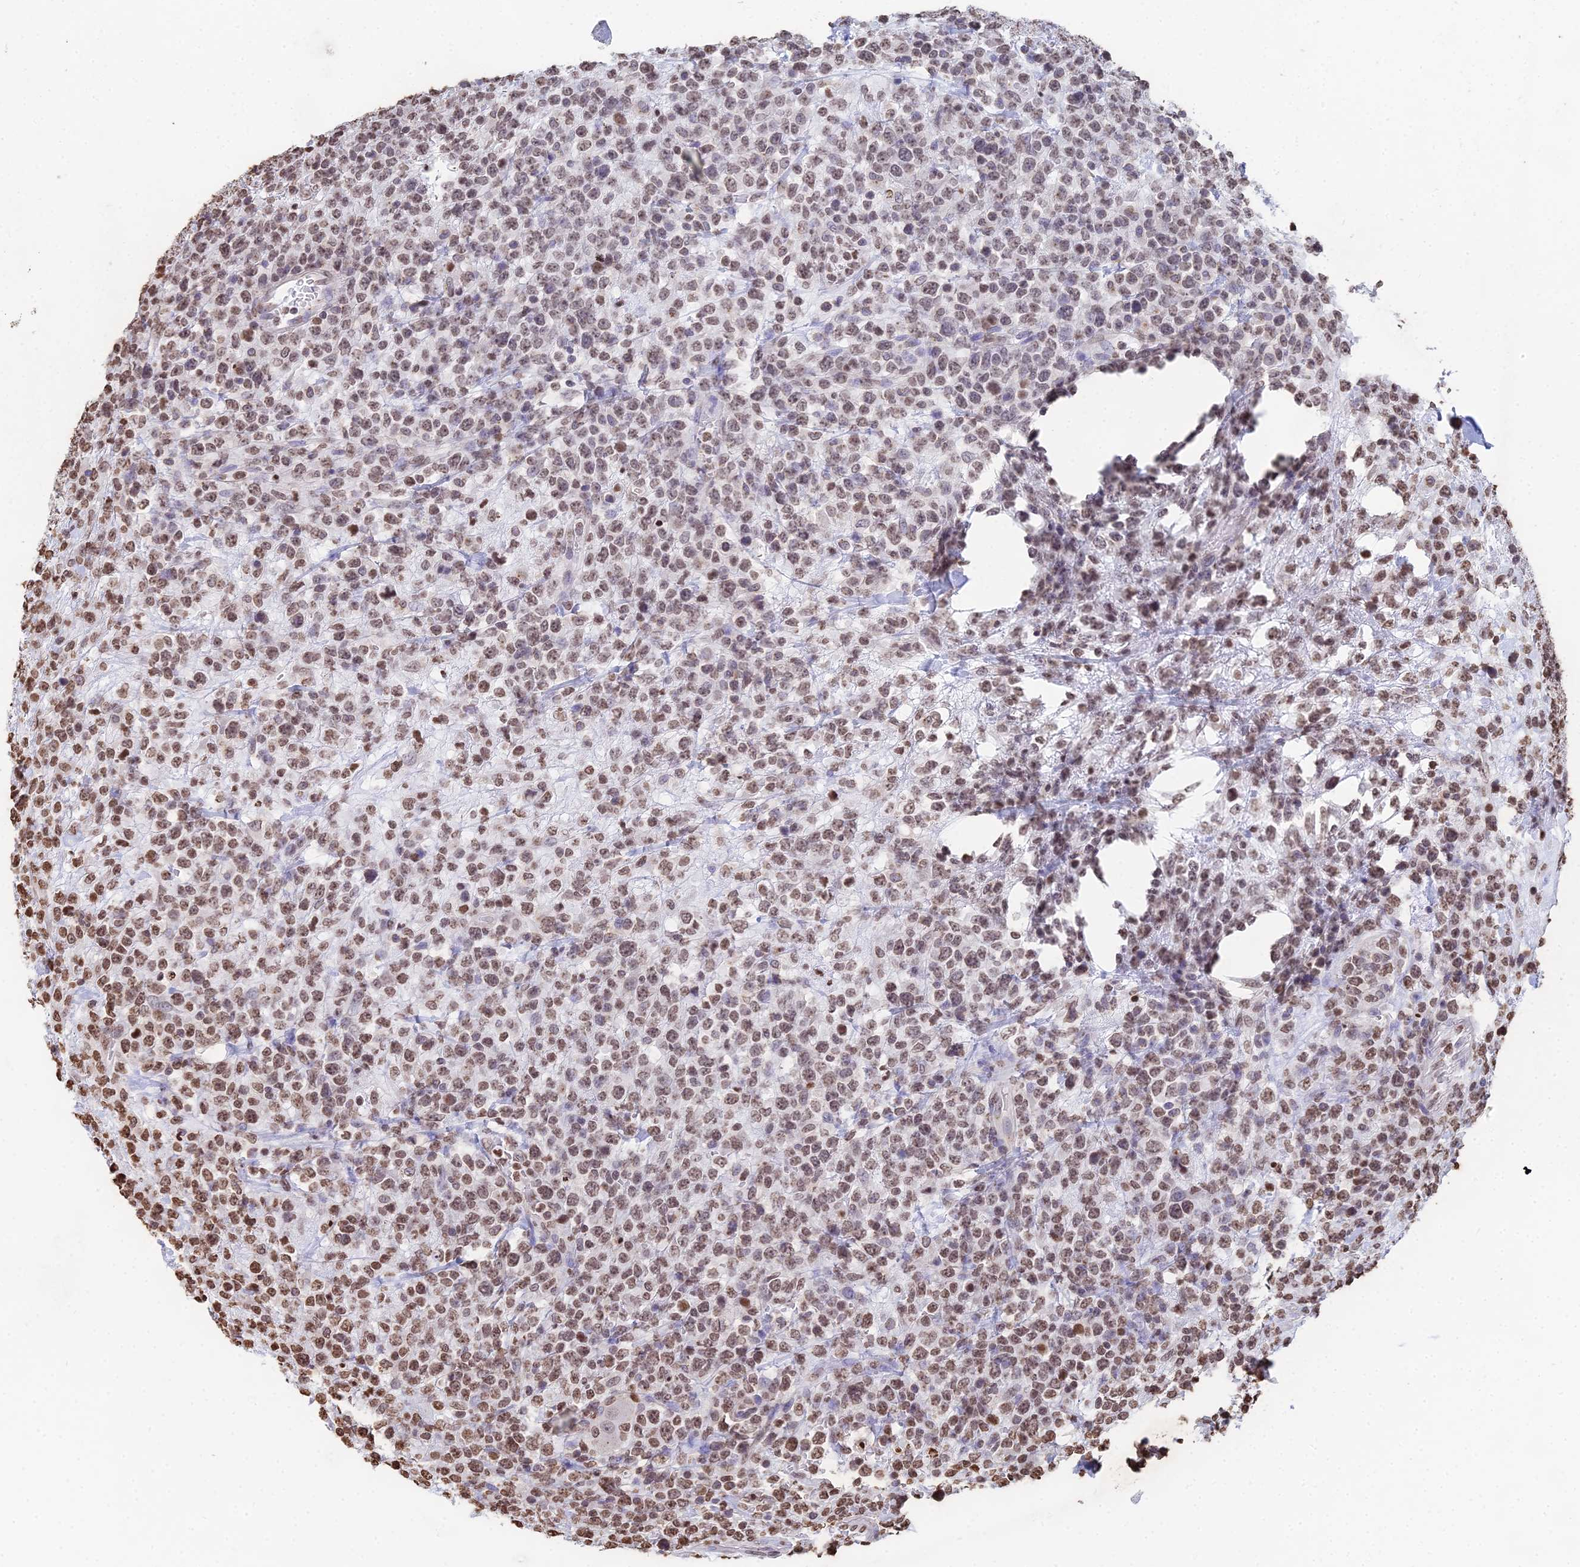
{"staining": {"intensity": "moderate", "quantity": ">75%", "location": "nuclear"}, "tissue": "lymphoma", "cell_type": "Tumor cells", "image_type": "cancer", "snomed": [{"axis": "morphology", "description": "Malignant lymphoma, non-Hodgkin's type, High grade"}, {"axis": "topography", "description": "Colon"}], "caption": "Human lymphoma stained with a protein marker demonstrates moderate staining in tumor cells.", "gene": "GBP3", "patient": {"sex": "female", "age": 53}}